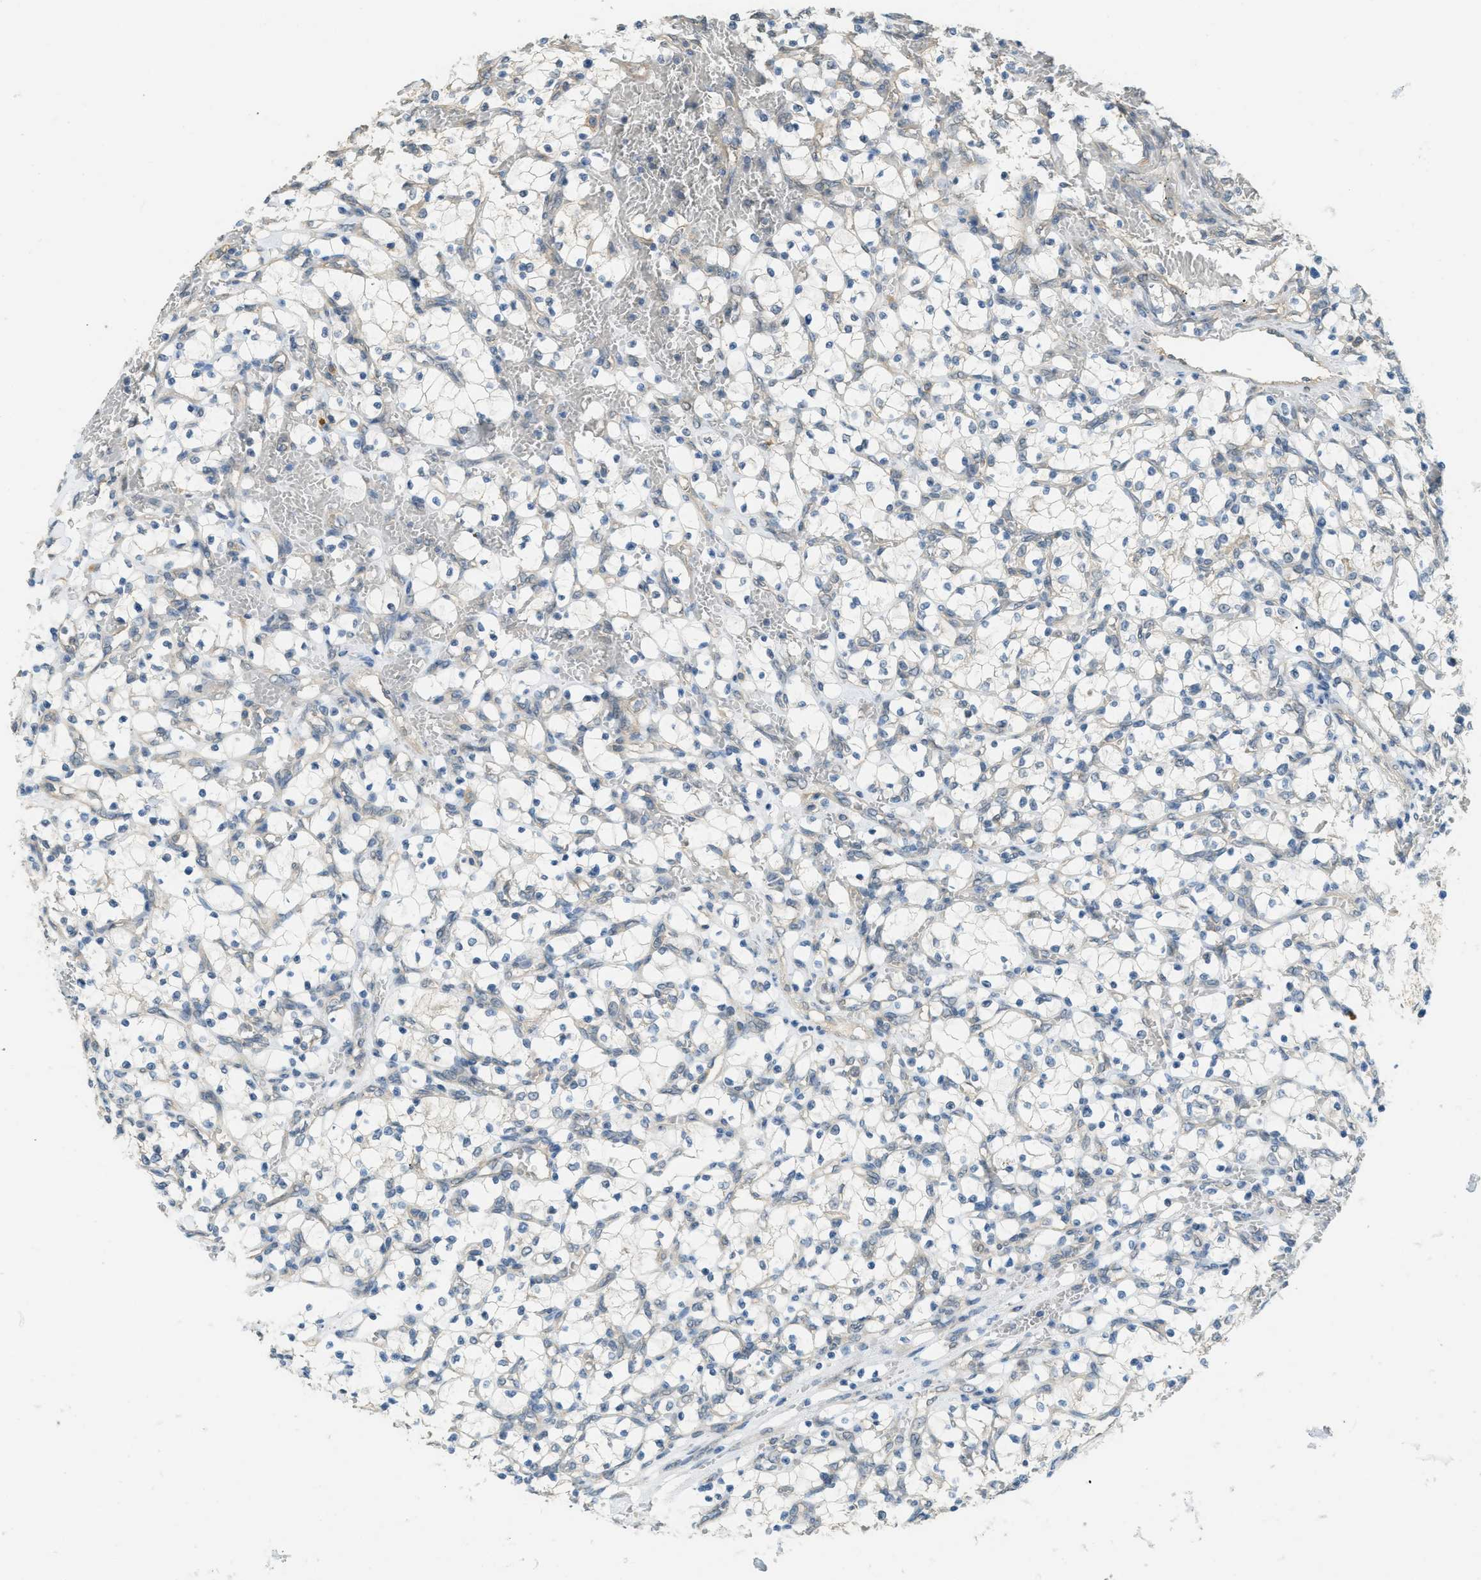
{"staining": {"intensity": "negative", "quantity": "none", "location": "none"}, "tissue": "renal cancer", "cell_type": "Tumor cells", "image_type": "cancer", "snomed": [{"axis": "morphology", "description": "Adenocarcinoma, NOS"}, {"axis": "topography", "description": "Kidney"}], "caption": "An image of renal cancer (adenocarcinoma) stained for a protein shows no brown staining in tumor cells.", "gene": "IGF2BP2", "patient": {"sex": "female", "age": 69}}